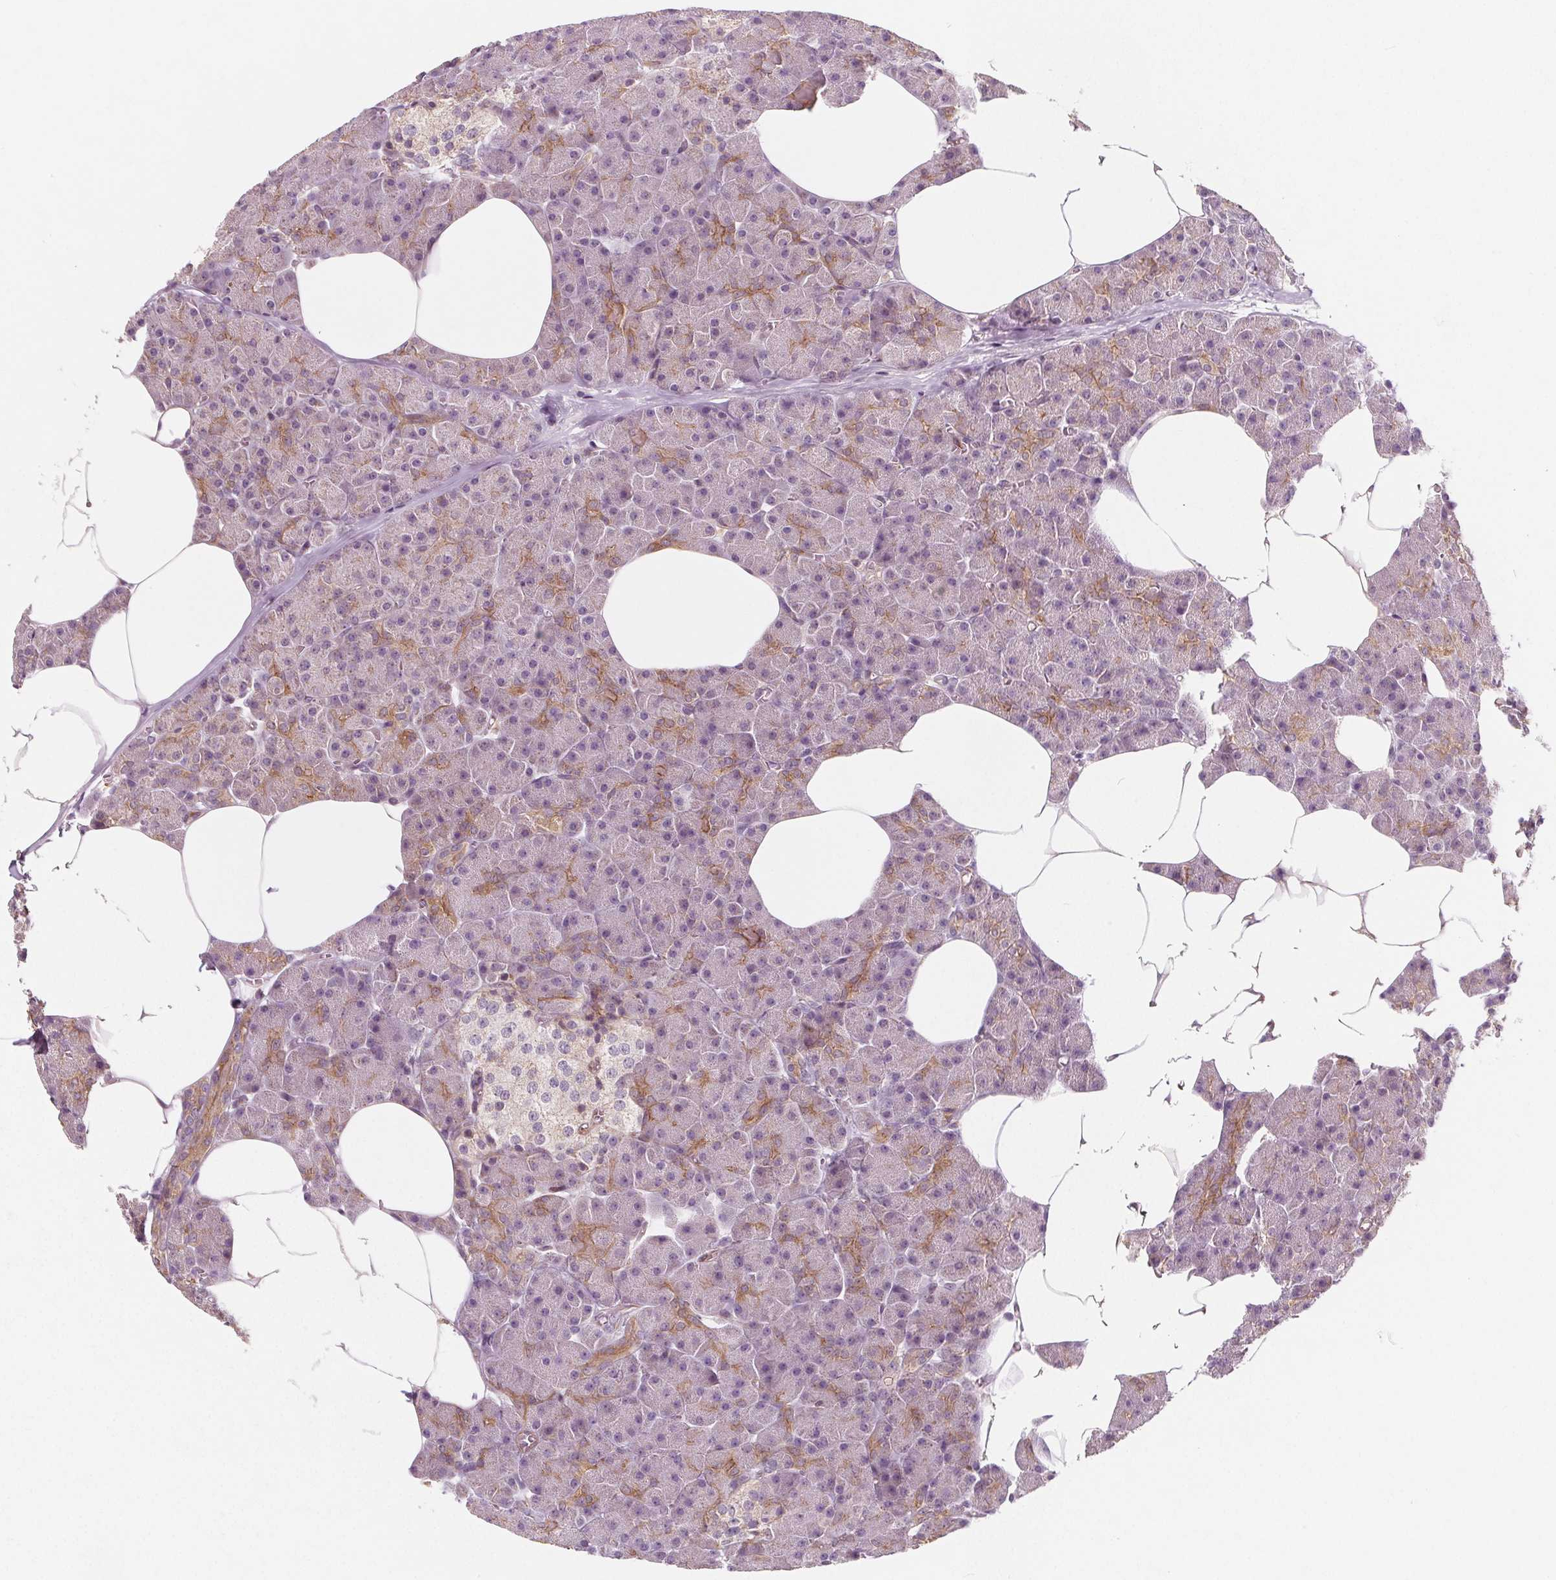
{"staining": {"intensity": "moderate", "quantity": "<25%", "location": "cytoplasmic/membranous"}, "tissue": "pancreas", "cell_type": "Exocrine glandular cells", "image_type": "normal", "snomed": [{"axis": "morphology", "description": "Normal tissue, NOS"}, {"axis": "topography", "description": "Pancreas"}], "caption": "Protein expression analysis of unremarkable pancreas exhibits moderate cytoplasmic/membranous expression in about <25% of exocrine glandular cells. The staining is performed using DAB brown chromogen to label protein expression. The nuclei are counter-stained blue using hematoxylin.", "gene": "ADAM33", "patient": {"sex": "female", "age": 45}}